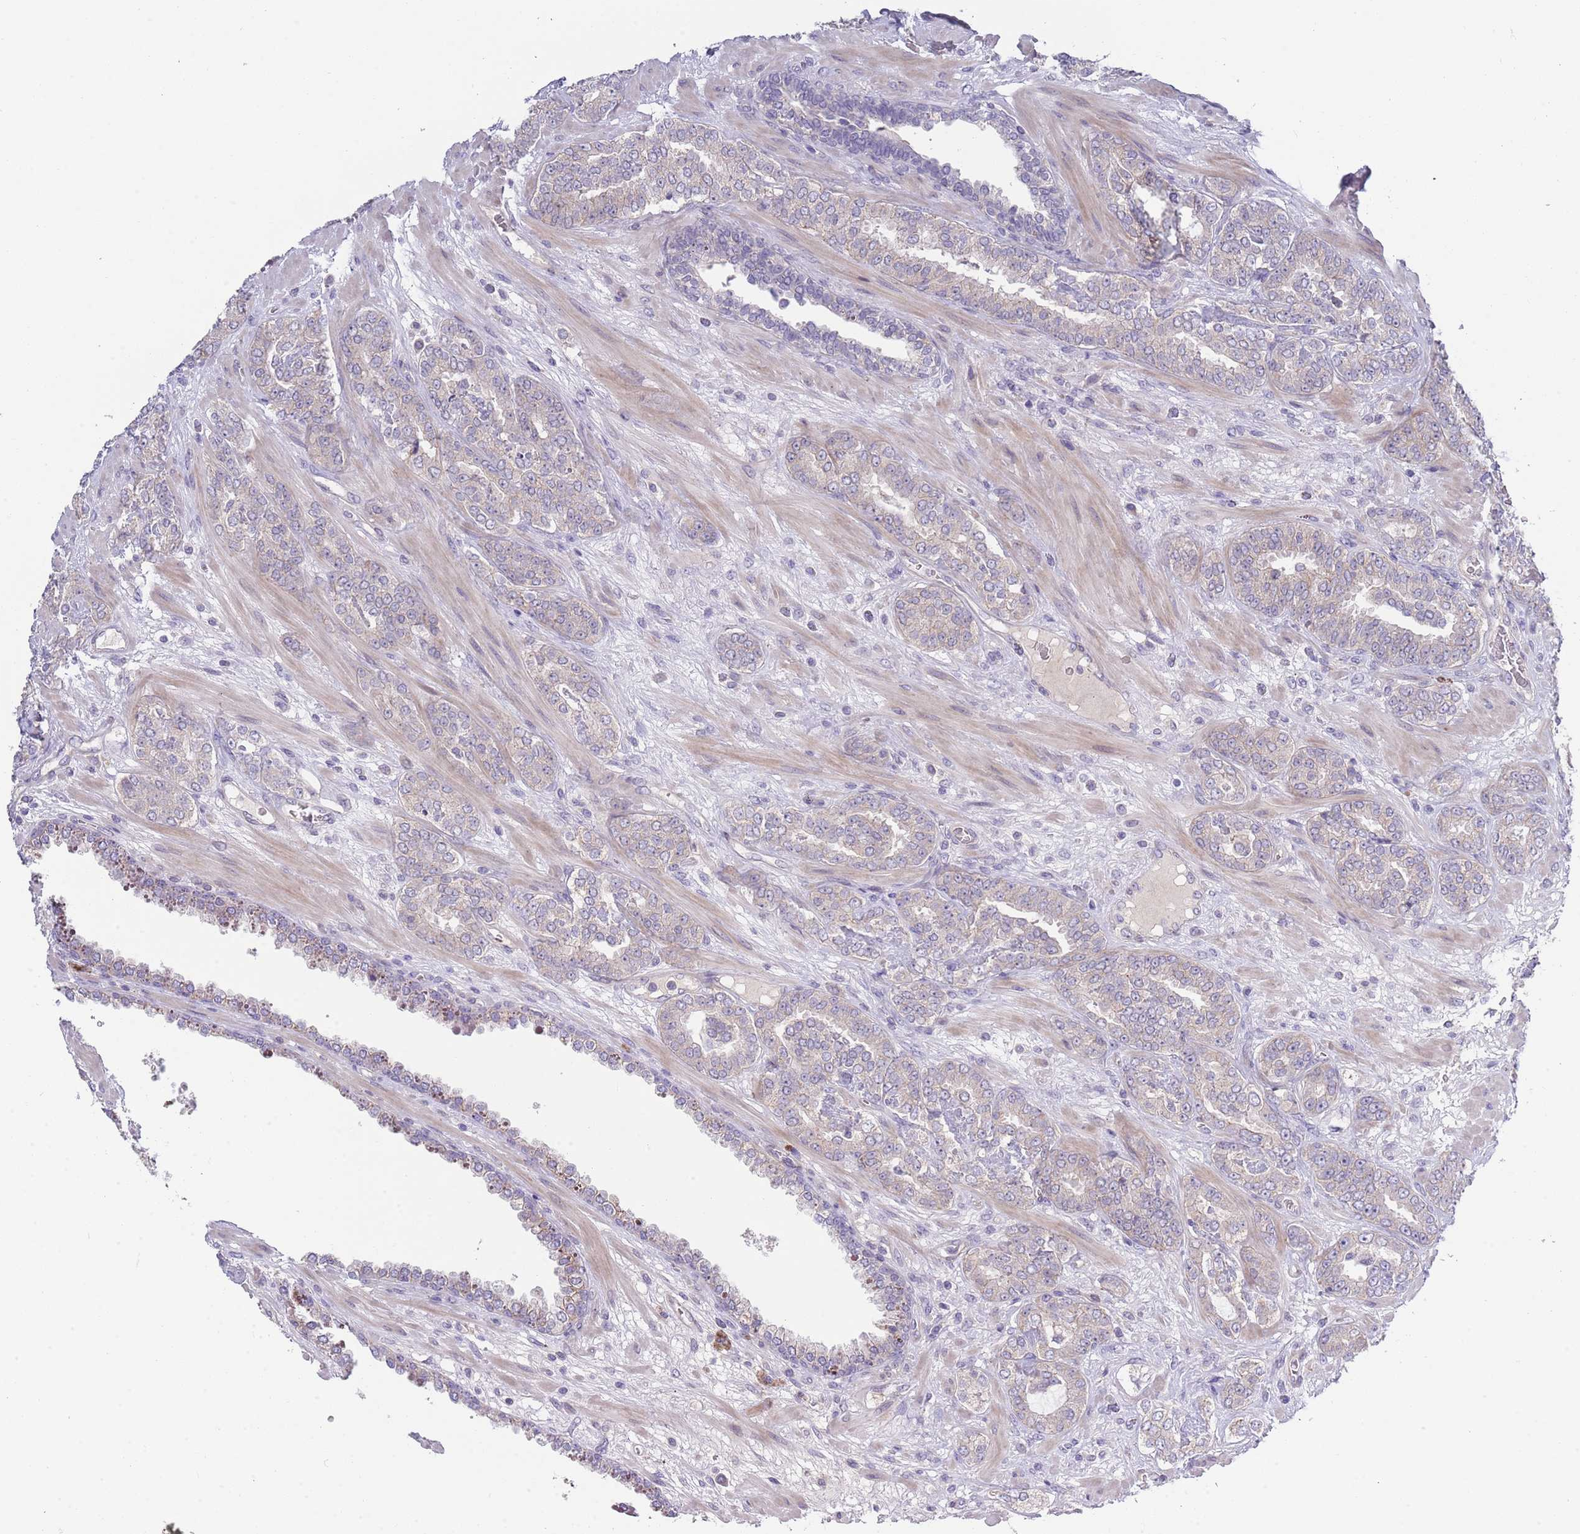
{"staining": {"intensity": "negative", "quantity": "none", "location": "none"}, "tissue": "prostate cancer", "cell_type": "Tumor cells", "image_type": "cancer", "snomed": [{"axis": "morphology", "description": "Adenocarcinoma, High grade"}, {"axis": "topography", "description": "Prostate"}], "caption": "A histopathology image of human high-grade adenocarcinoma (prostate) is negative for staining in tumor cells. The staining is performed using DAB brown chromogen with nuclei counter-stained in using hematoxylin.", "gene": "PIMREG", "patient": {"sex": "male", "age": 71}}